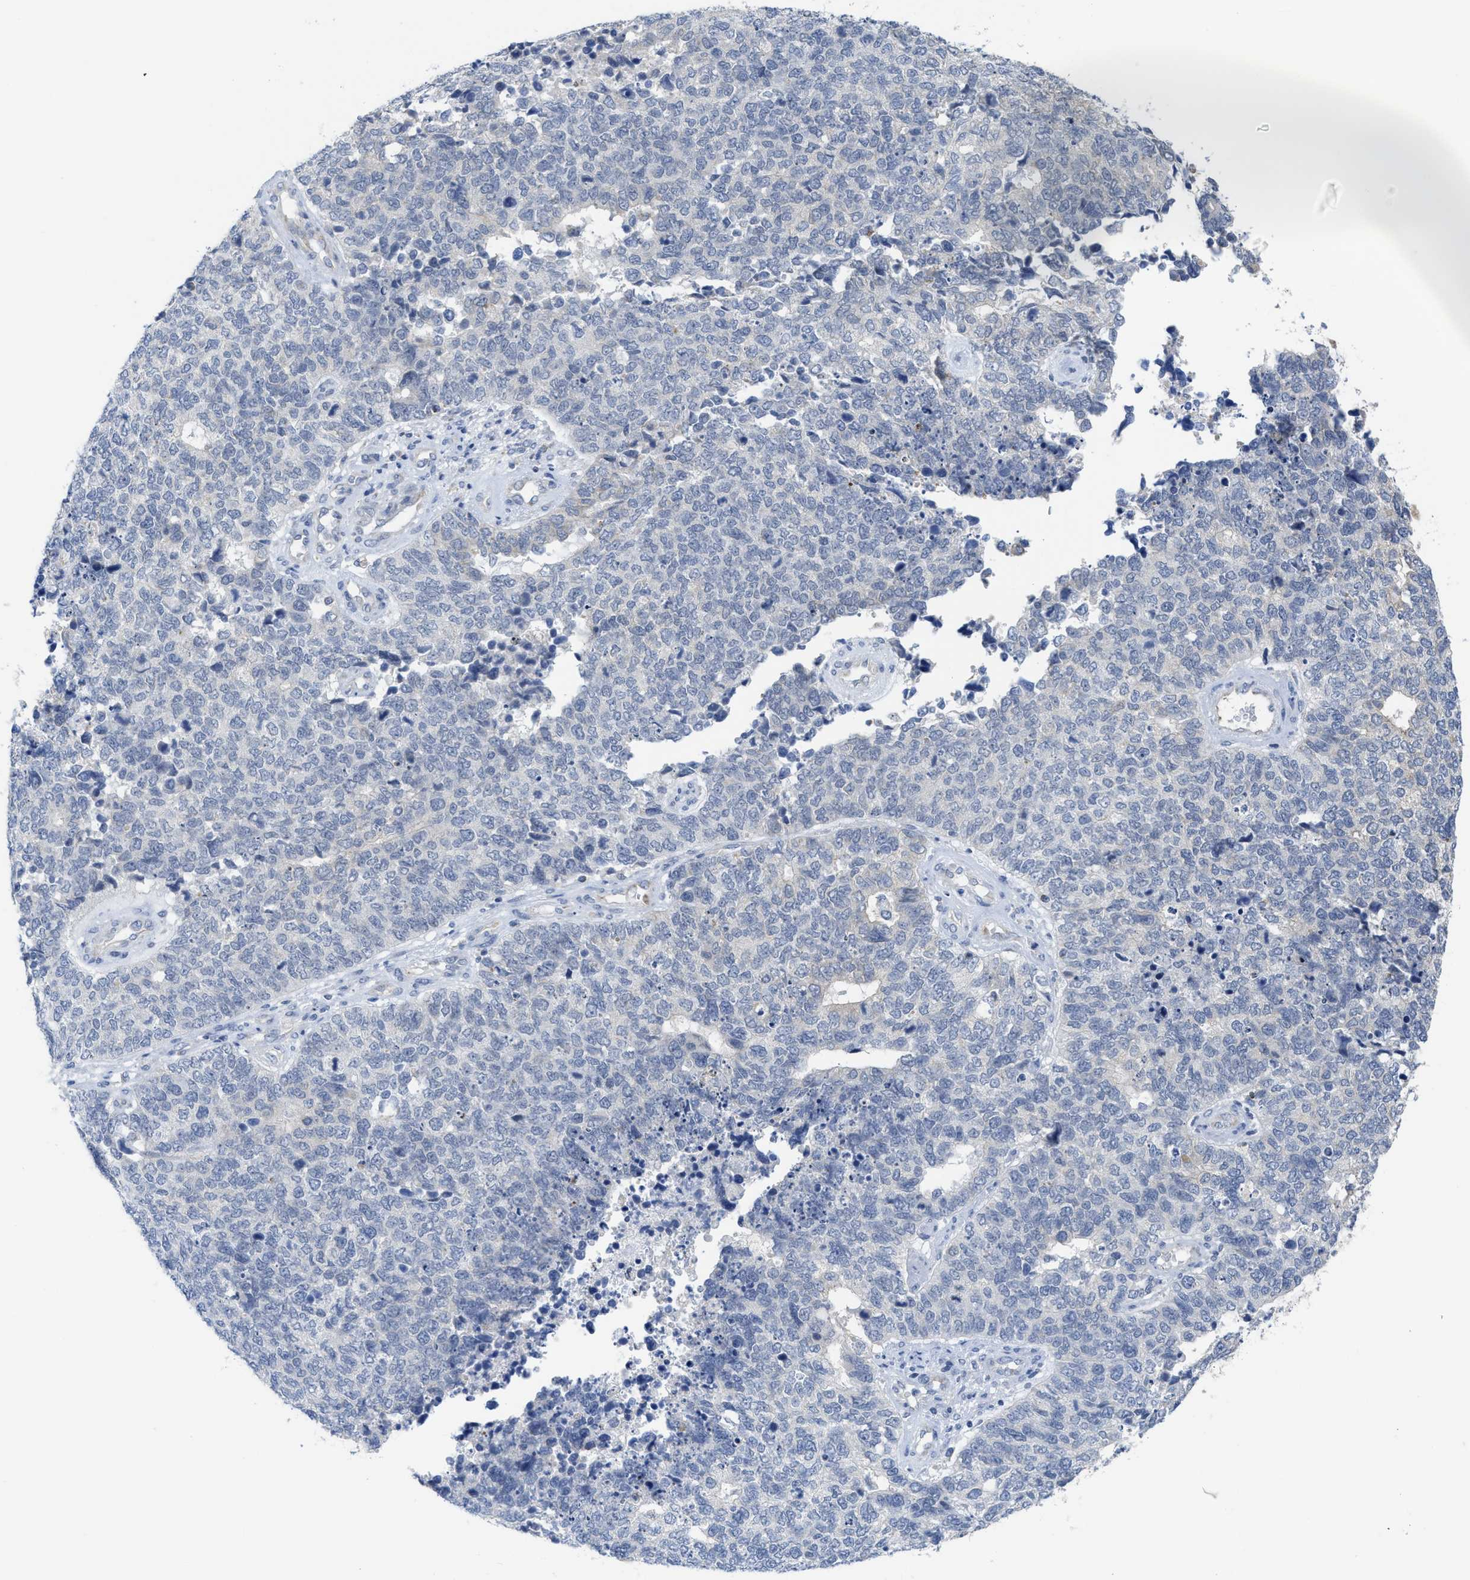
{"staining": {"intensity": "negative", "quantity": "none", "location": "none"}, "tissue": "cervical cancer", "cell_type": "Tumor cells", "image_type": "cancer", "snomed": [{"axis": "morphology", "description": "Squamous cell carcinoma, NOS"}, {"axis": "topography", "description": "Cervix"}], "caption": "This is an immunohistochemistry micrograph of human cervical squamous cell carcinoma. There is no expression in tumor cells.", "gene": "GATD3", "patient": {"sex": "female", "age": 63}}